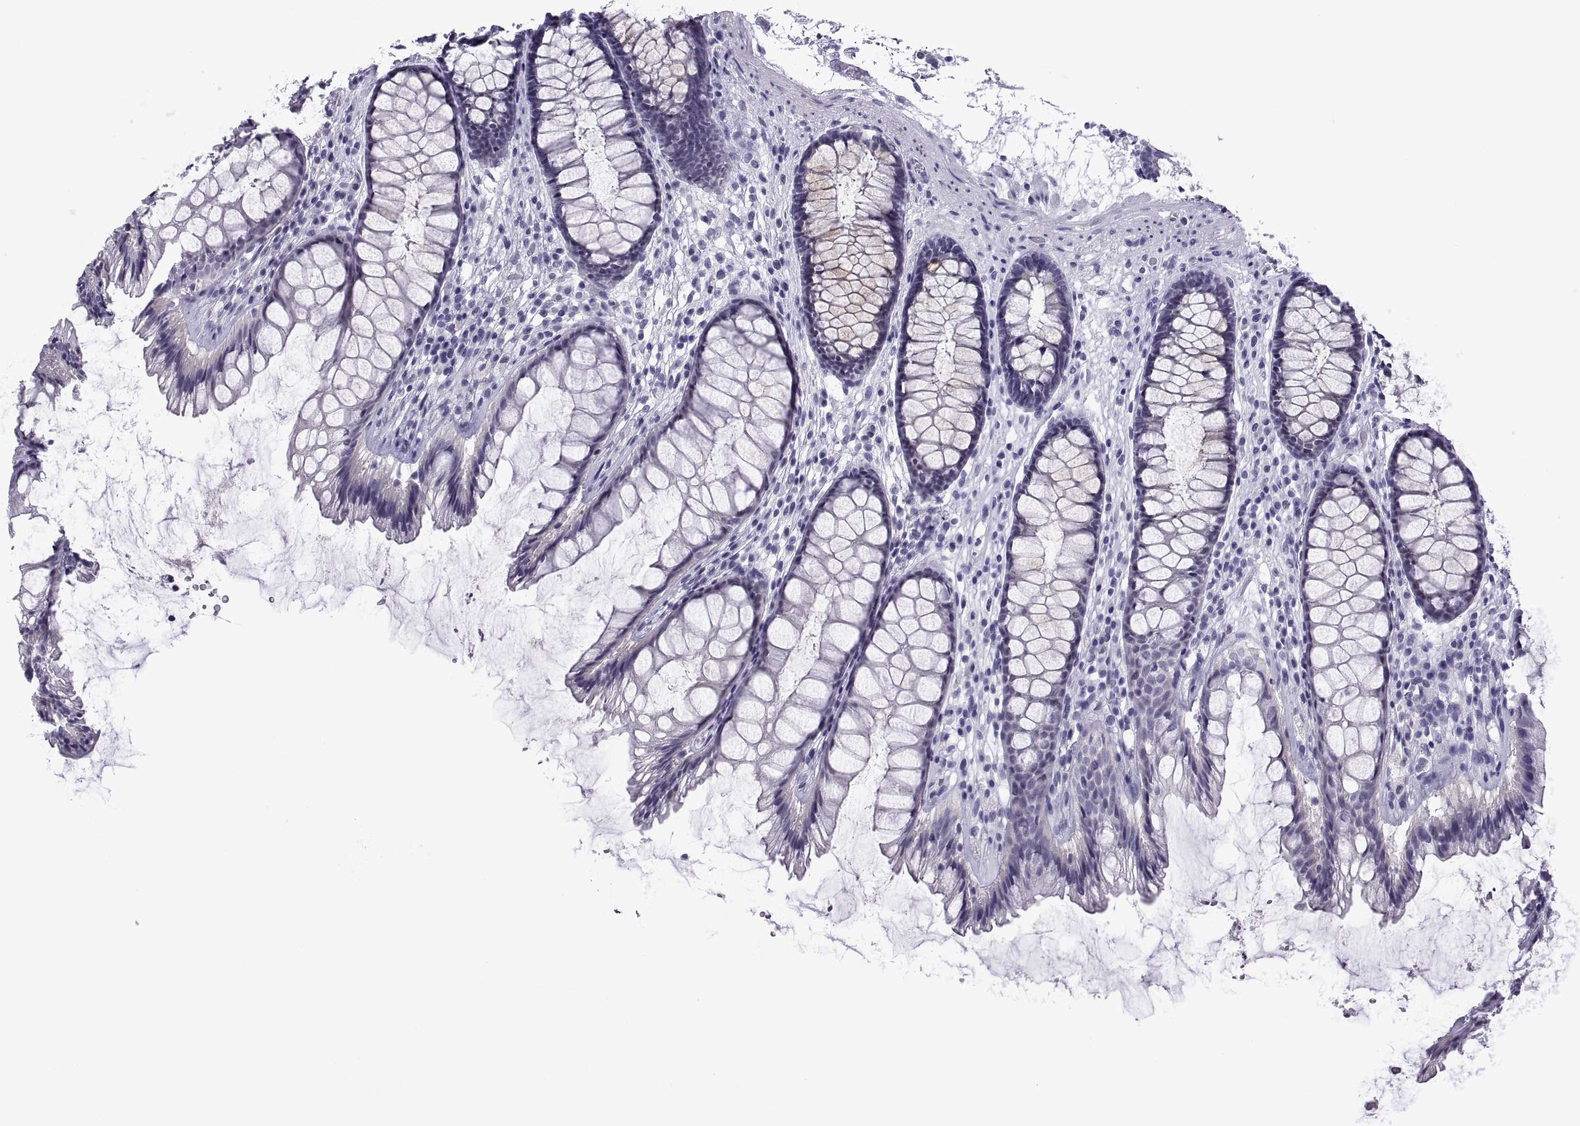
{"staining": {"intensity": "negative", "quantity": "none", "location": "none"}, "tissue": "rectum", "cell_type": "Glandular cells", "image_type": "normal", "snomed": [{"axis": "morphology", "description": "Normal tissue, NOS"}, {"axis": "topography", "description": "Rectum"}], "caption": "A histopathology image of rectum stained for a protein demonstrates no brown staining in glandular cells. (Brightfield microscopy of DAB IHC at high magnification).", "gene": "C3orf22", "patient": {"sex": "male", "age": 72}}